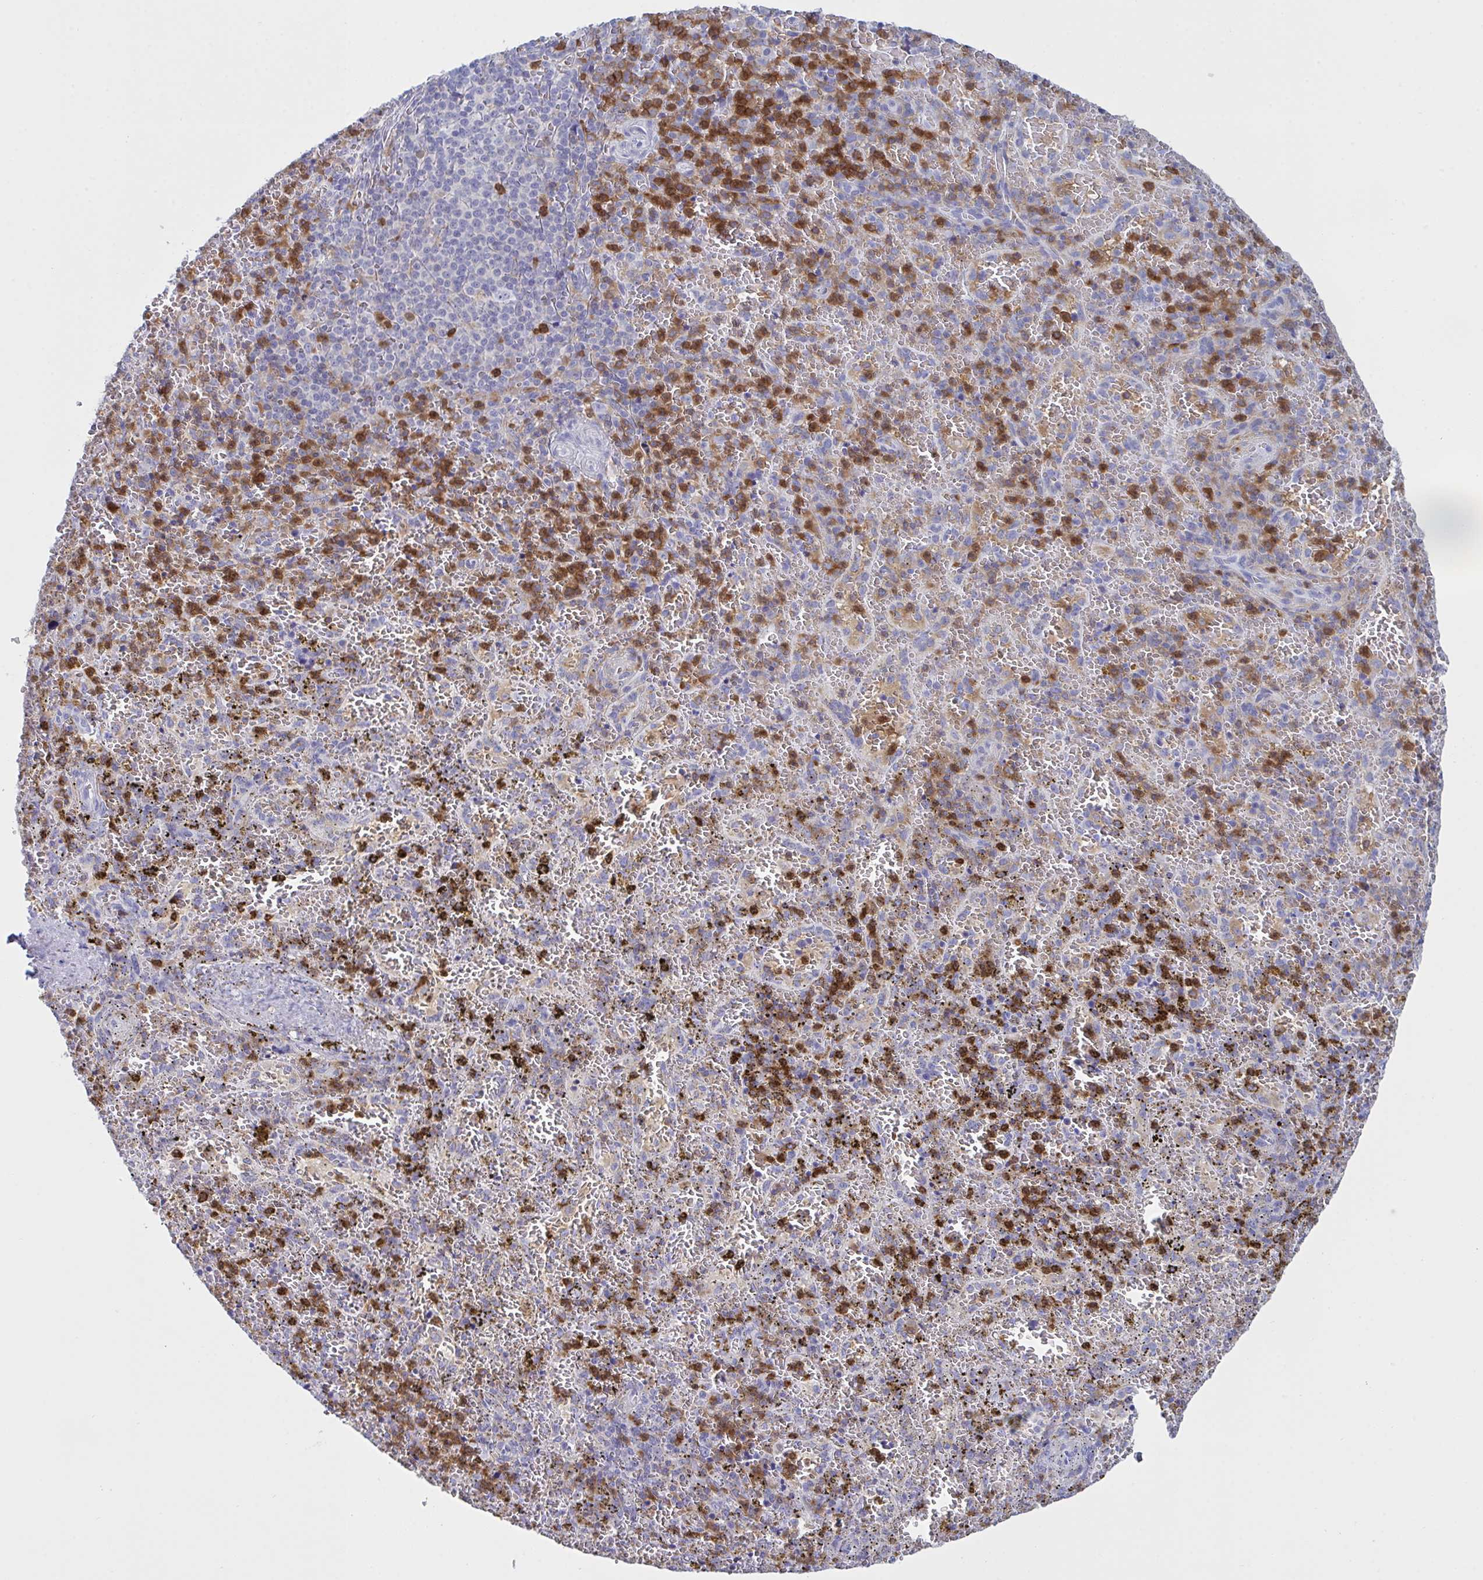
{"staining": {"intensity": "moderate", "quantity": "25%-75%", "location": "cytoplasmic/membranous"}, "tissue": "spleen", "cell_type": "Cells in red pulp", "image_type": "normal", "snomed": [{"axis": "morphology", "description": "Normal tissue, NOS"}, {"axis": "topography", "description": "Spleen"}], "caption": "Moderate cytoplasmic/membranous expression is appreciated in about 25%-75% of cells in red pulp in benign spleen. The protein is stained brown, and the nuclei are stained in blue (DAB (3,3'-diaminobenzidine) IHC with brightfield microscopy, high magnification).", "gene": "MYO1F", "patient": {"sex": "female", "age": 50}}